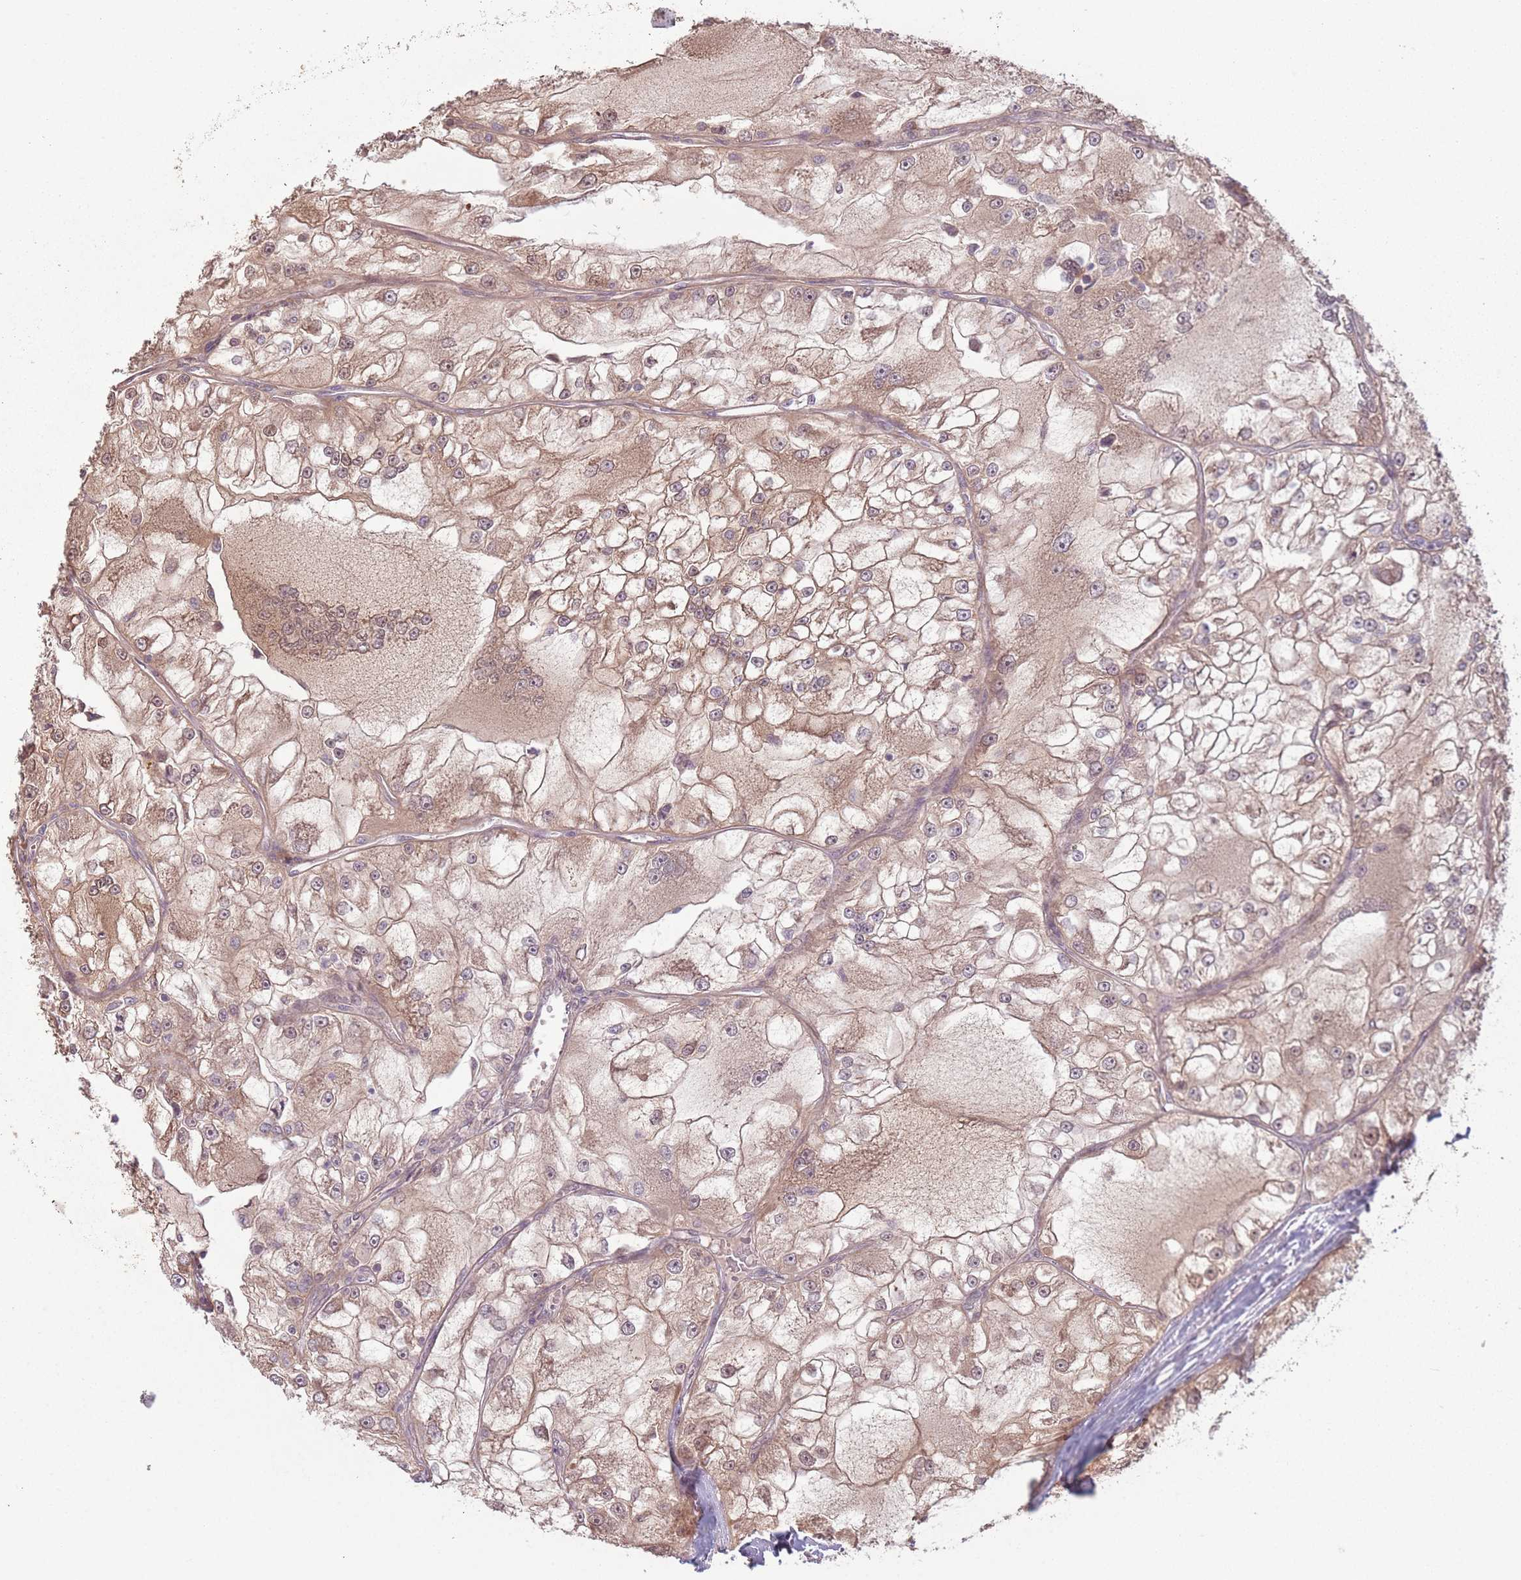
{"staining": {"intensity": "weak", "quantity": ">75%", "location": "cytoplasmic/membranous,nuclear"}, "tissue": "renal cancer", "cell_type": "Tumor cells", "image_type": "cancer", "snomed": [{"axis": "morphology", "description": "Adenocarcinoma, NOS"}, {"axis": "topography", "description": "Kidney"}], "caption": "Weak cytoplasmic/membranous and nuclear expression is identified in approximately >75% of tumor cells in adenocarcinoma (renal).", "gene": "CCDC154", "patient": {"sex": "female", "age": 72}}